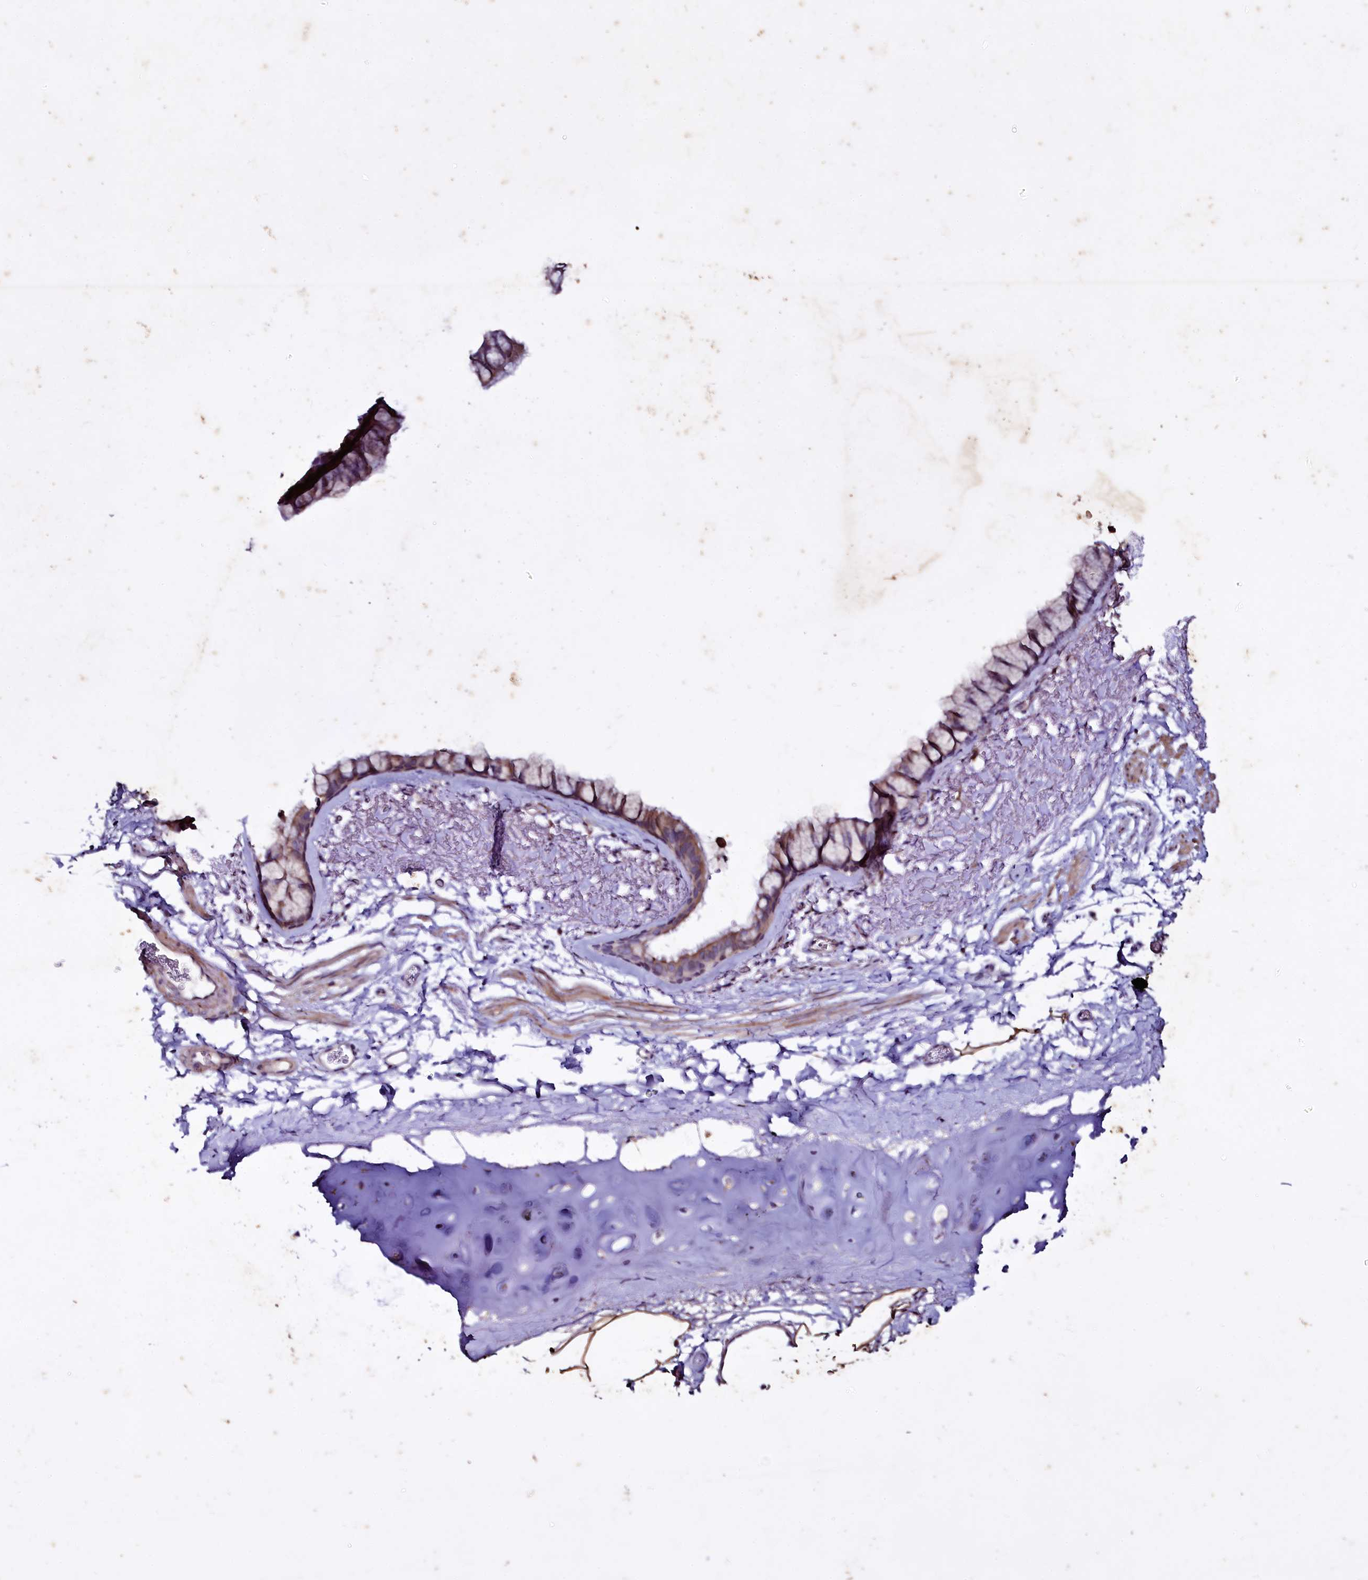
{"staining": {"intensity": "moderate", "quantity": ">75%", "location": "cytoplasmic/membranous"}, "tissue": "bronchus", "cell_type": "Respiratory epithelial cells", "image_type": "normal", "snomed": [{"axis": "morphology", "description": "Normal tissue, NOS"}, {"axis": "topography", "description": "Bronchus"}], "caption": "Immunohistochemistry (IHC) staining of normal bronchus, which reveals medium levels of moderate cytoplasmic/membranous staining in about >75% of respiratory epithelial cells indicating moderate cytoplasmic/membranous protein staining. The staining was performed using DAB (brown) for protein detection and nuclei were counterstained in hematoxylin (blue).", "gene": "SELENOT", "patient": {"sex": "male", "age": 65}}